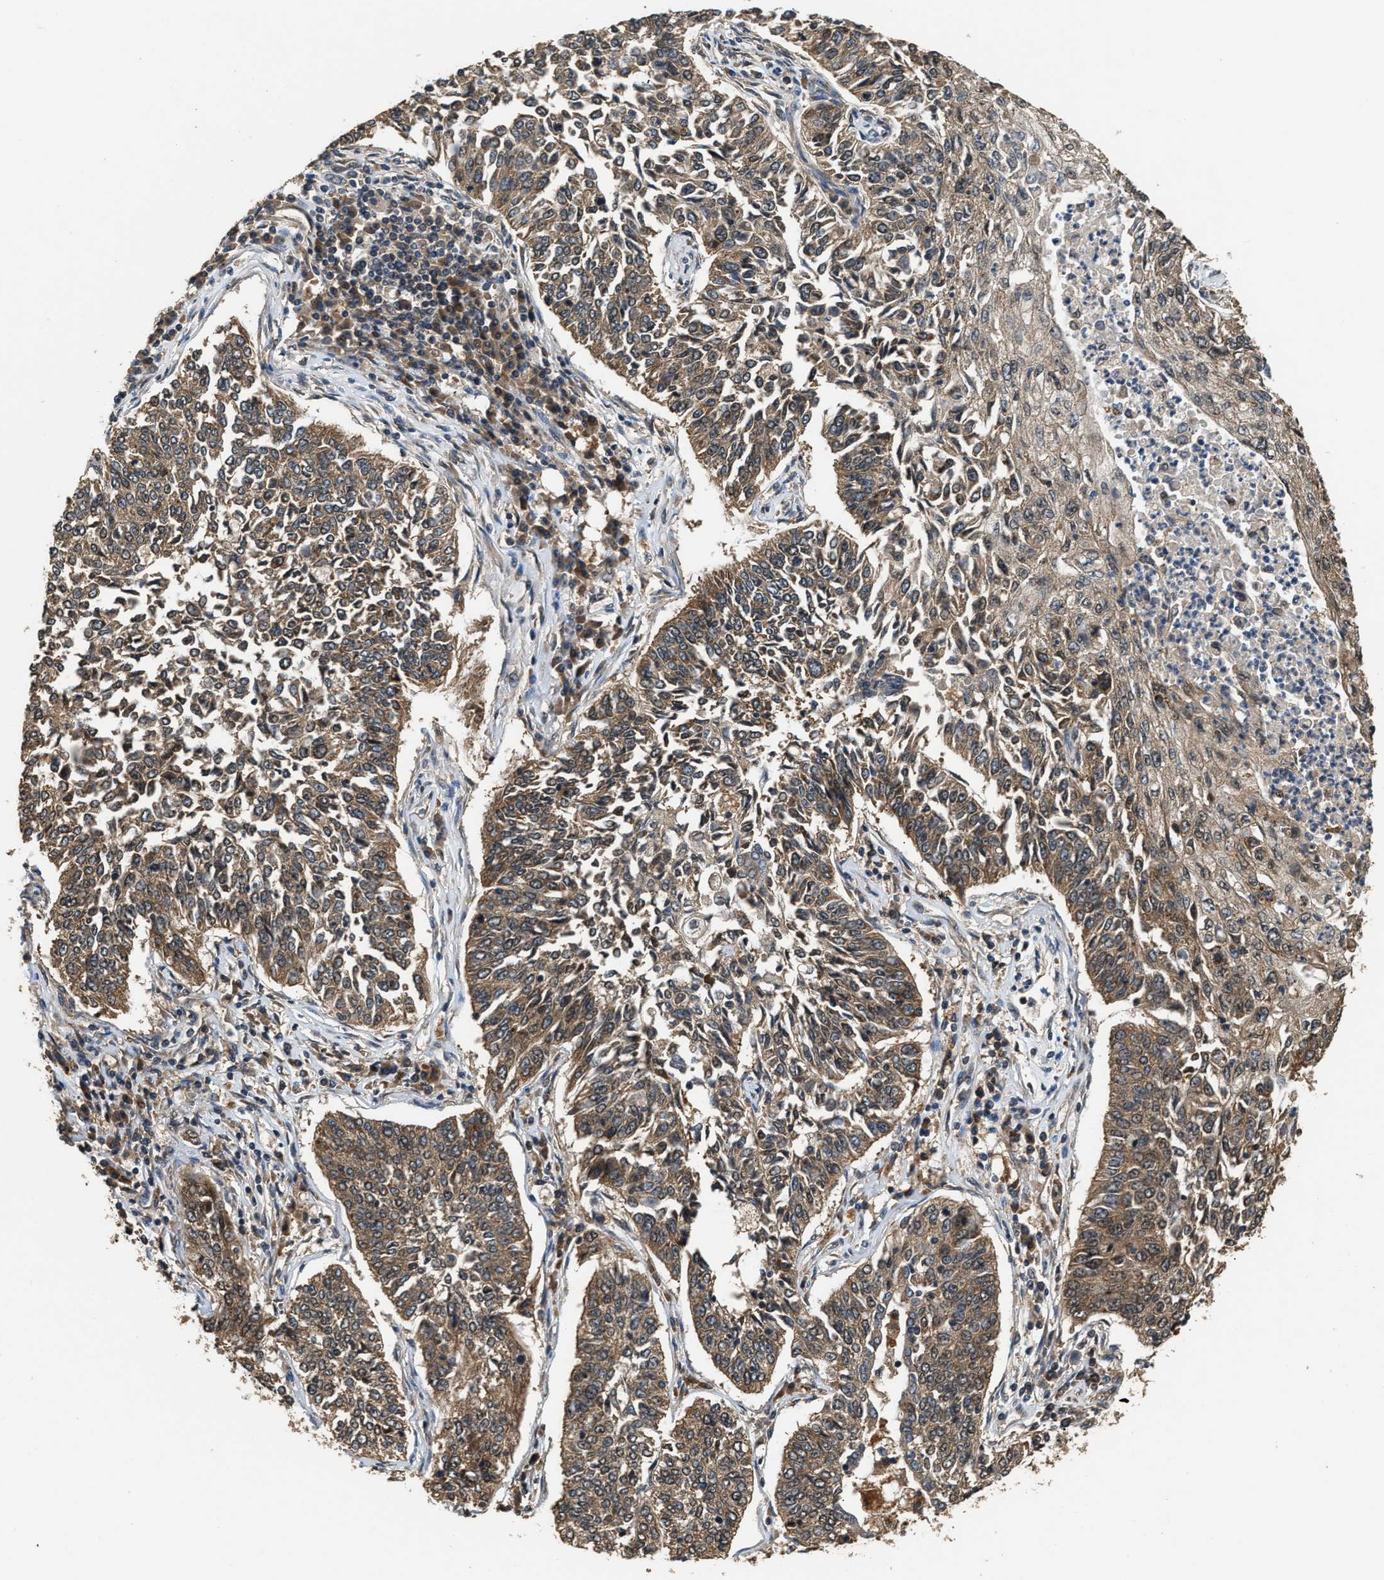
{"staining": {"intensity": "moderate", "quantity": ">75%", "location": "cytoplasmic/membranous"}, "tissue": "lung cancer", "cell_type": "Tumor cells", "image_type": "cancer", "snomed": [{"axis": "morphology", "description": "Normal tissue, NOS"}, {"axis": "morphology", "description": "Squamous cell carcinoma, NOS"}, {"axis": "topography", "description": "Cartilage tissue"}, {"axis": "topography", "description": "Bronchus"}, {"axis": "topography", "description": "Lung"}], "caption": "There is medium levels of moderate cytoplasmic/membranous staining in tumor cells of squamous cell carcinoma (lung), as demonstrated by immunohistochemical staining (brown color).", "gene": "DNAJC2", "patient": {"sex": "female", "age": 49}}